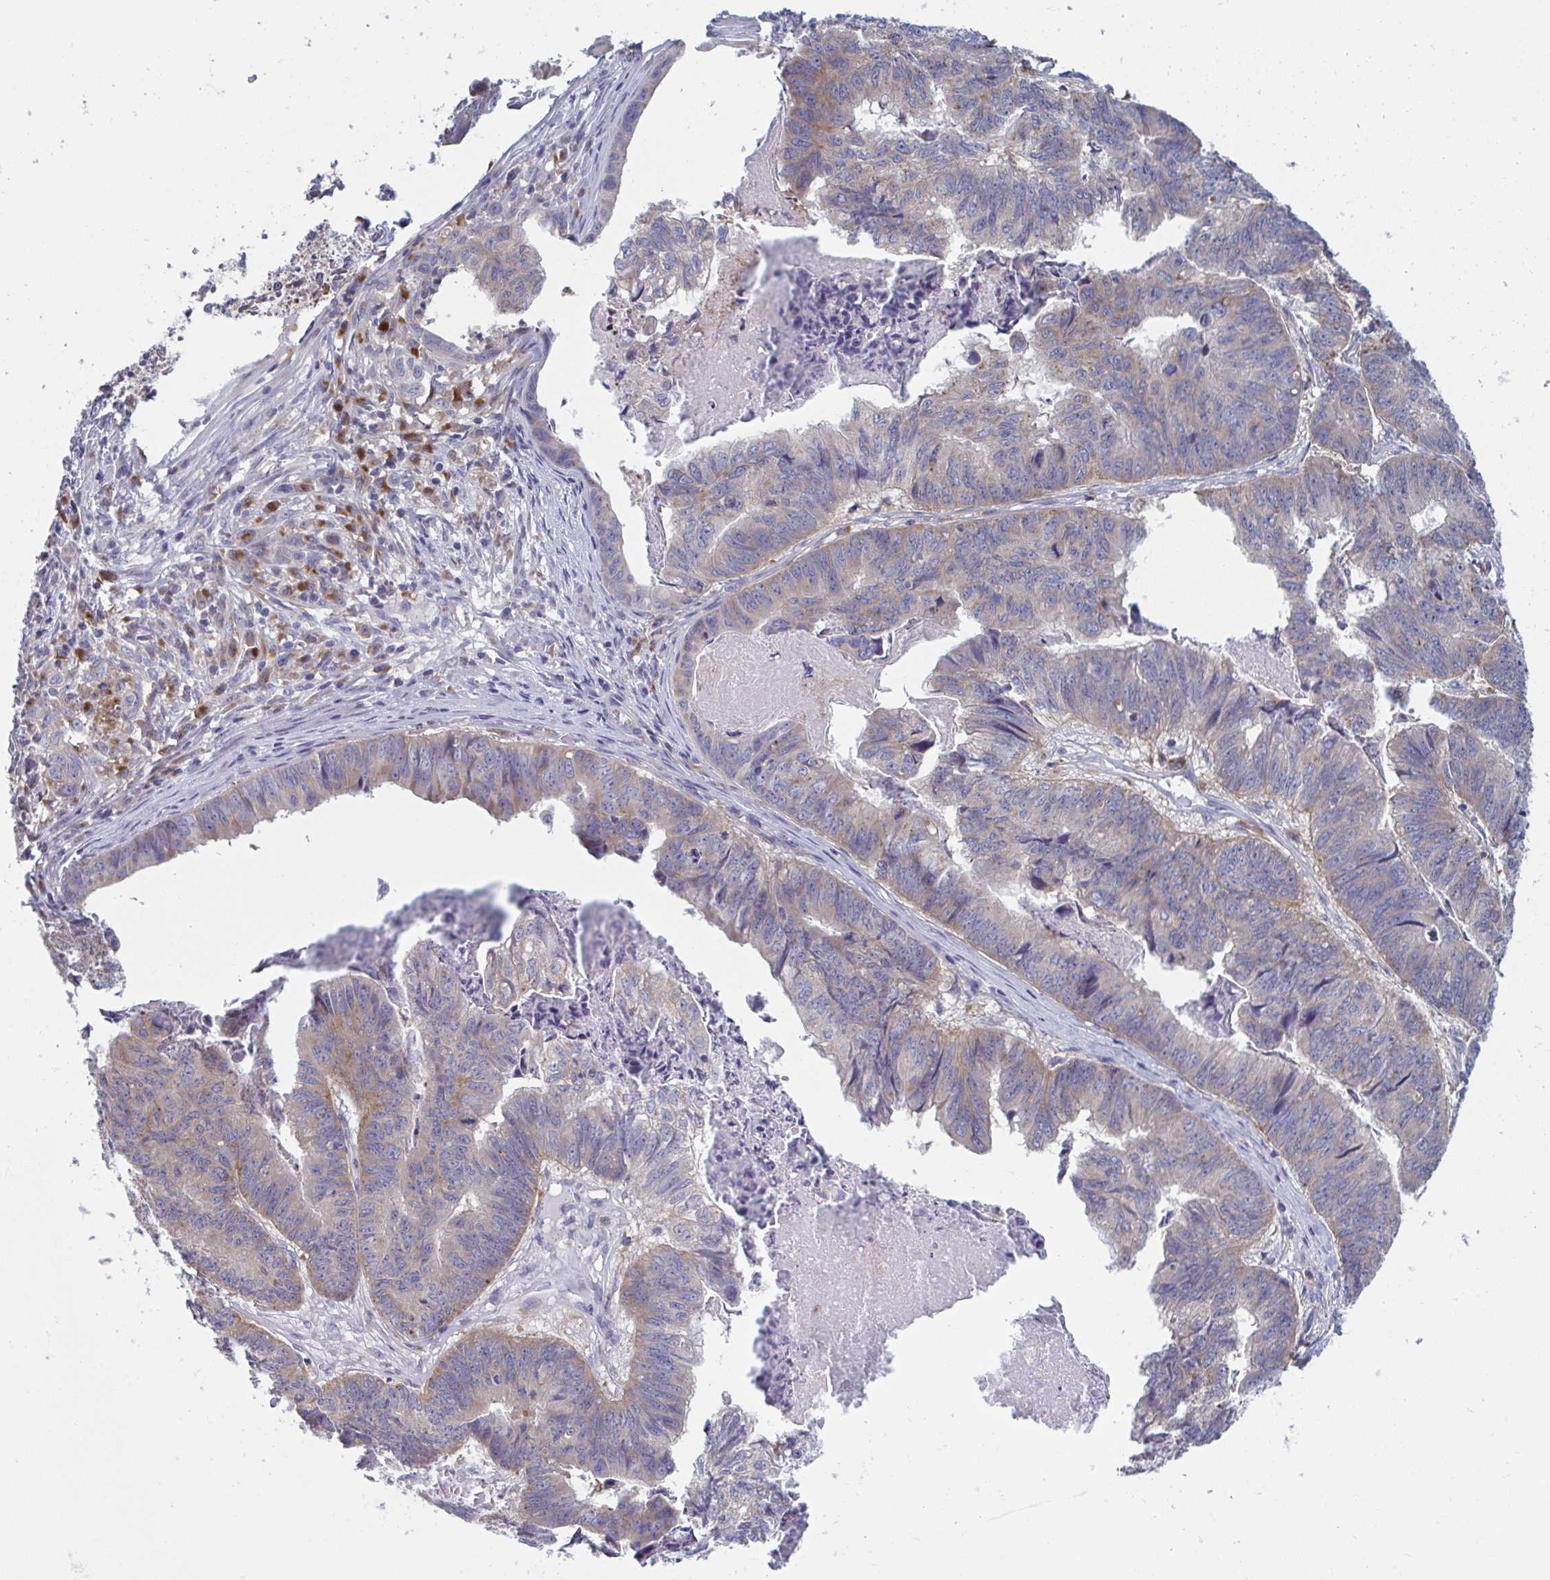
{"staining": {"intensity": "moderate", "quantity": "<25%", "location": "cytoplasmic/membranous"}, "tissue": "stomach cancer", "cell_type": "Tumor cells", "image_type": "cancer", "snomed": [{"axis": "morphology", "description": "Adenocarcinoma, NOS"}, {"axis": "topography", "description": "Stomach, lower"}], "caption": "Protein staining demonstrates moderate cytoplasmic/membranous expression in about <25% of tumor cells in stomach adenocarcinoma.", "gene": "NIPSNAP1", "patient": {"sex": "male", "age": 77}}